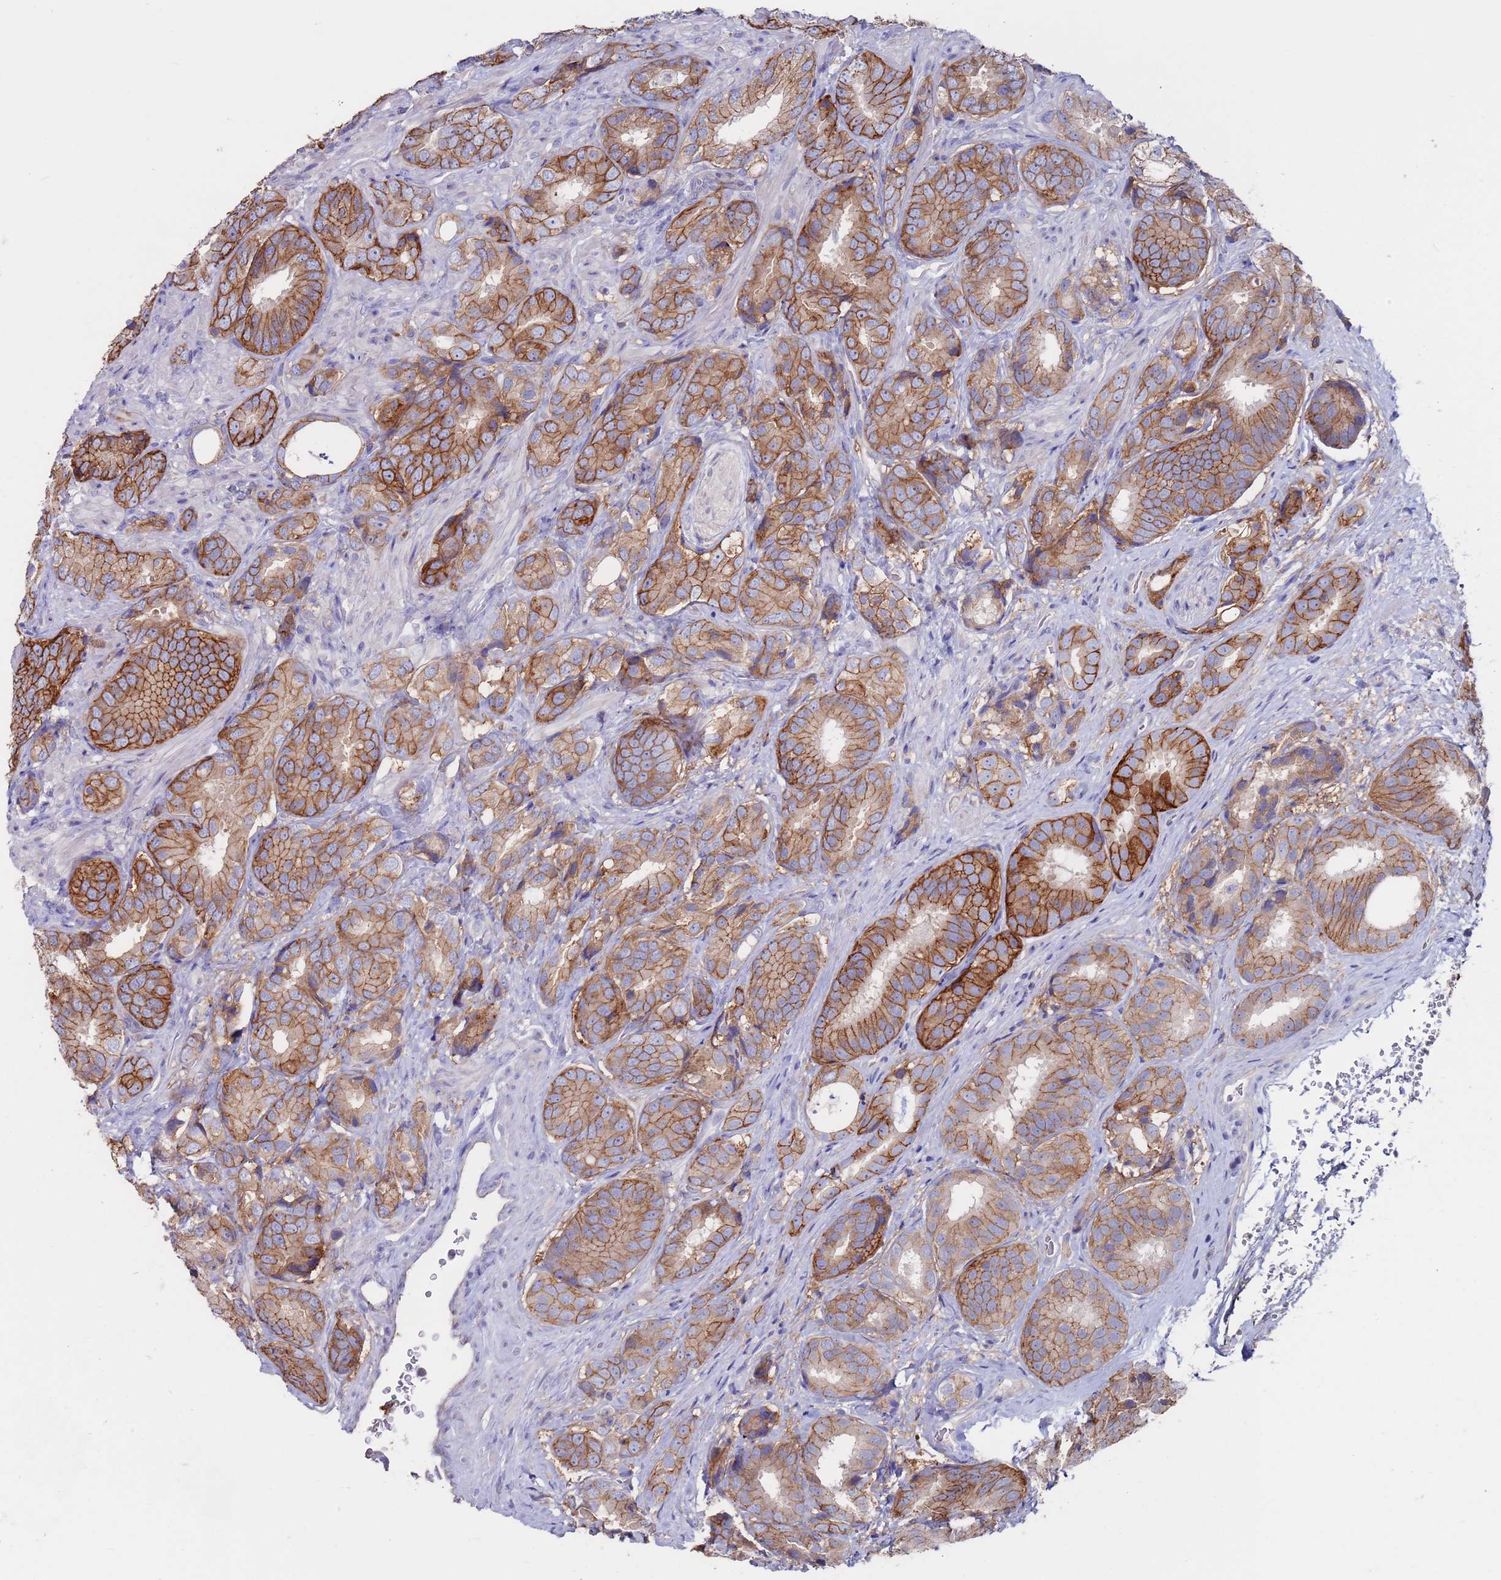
{"staining": {"intensity": "strong", "quantity": ">75%", "location": "cytoplasmic/membranous"}, "tissue": "prostate cancer", "cell_type": "Tumor cells", "image_type": "cancer", "snomed": [{"axis": "morphology", "description": "Adenocarcinoma, High grade"}, {"axis": "topography", "description": "Prostate"}], "caption": "A micrograph of human adenocarcinoma (high-grade) (prostate) stained for a protein shows strong cytoplasmic/membranous brown staining in tumor cells. The protein of interest is shown in brown color, while the nuclei are stained blue.", "gene": "KRTCAP3", "patient": {"sex": "male", "age": 71}}